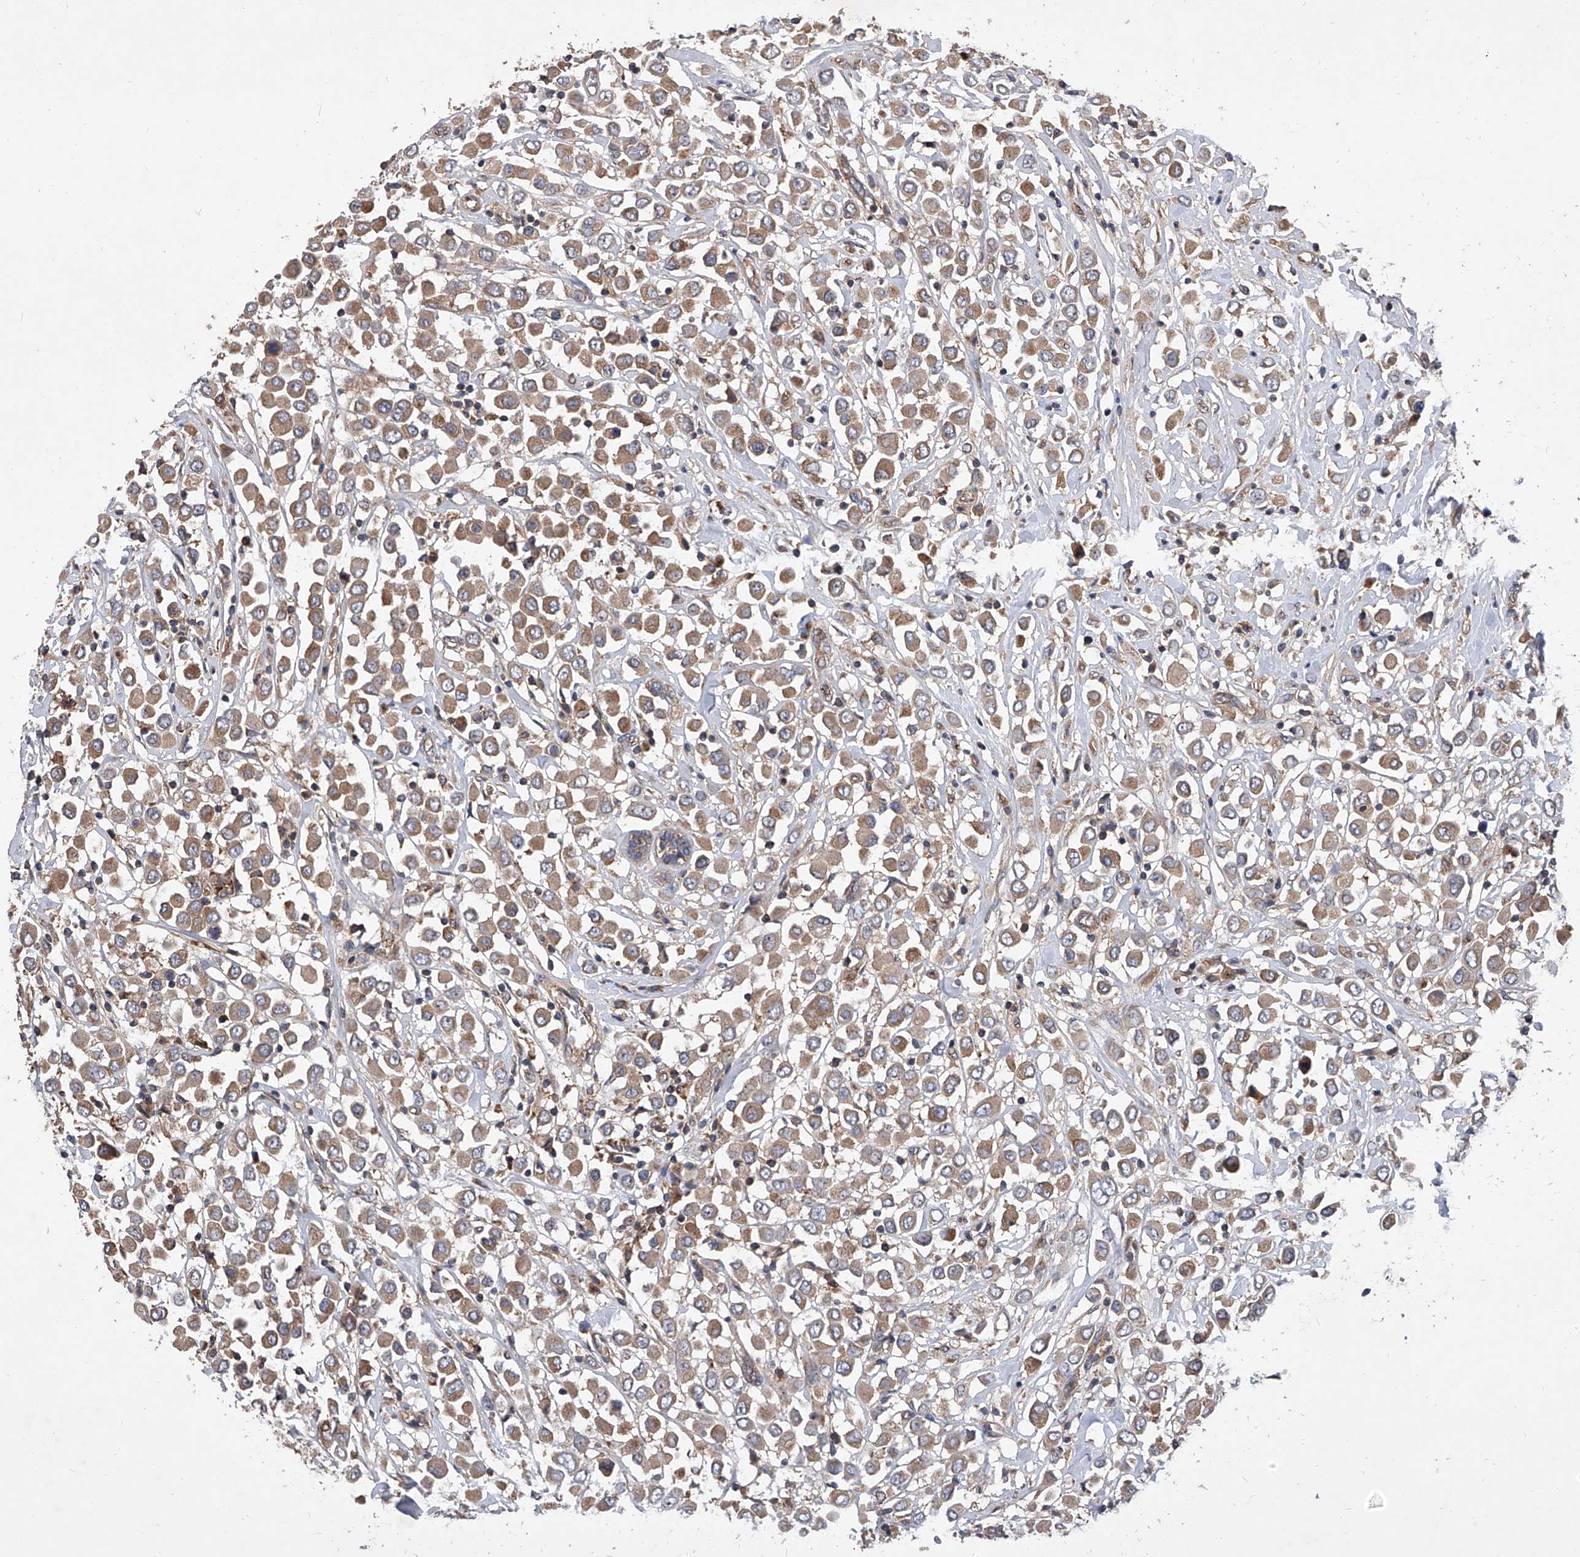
{"staining": {"intensity": "moderate", "quantity": ">75%", "location": "cytoplasmic/membranous"}, "tissue": "breast cancer", "cell_type": "Tumor cells", "image_type": "cancer", "snomed": [{"axis": "morphology", "description": "Duct carcinoma"}, {"axis": "topography", "description": "Breast"}], "caption": "A brown stain labels moderate cytoplasmic/membranous expression of a protein in human breast intraductal carcinoma tumor cells.", "gene": "CFAP410", "patient": {"sex": "female", "age": 61}}